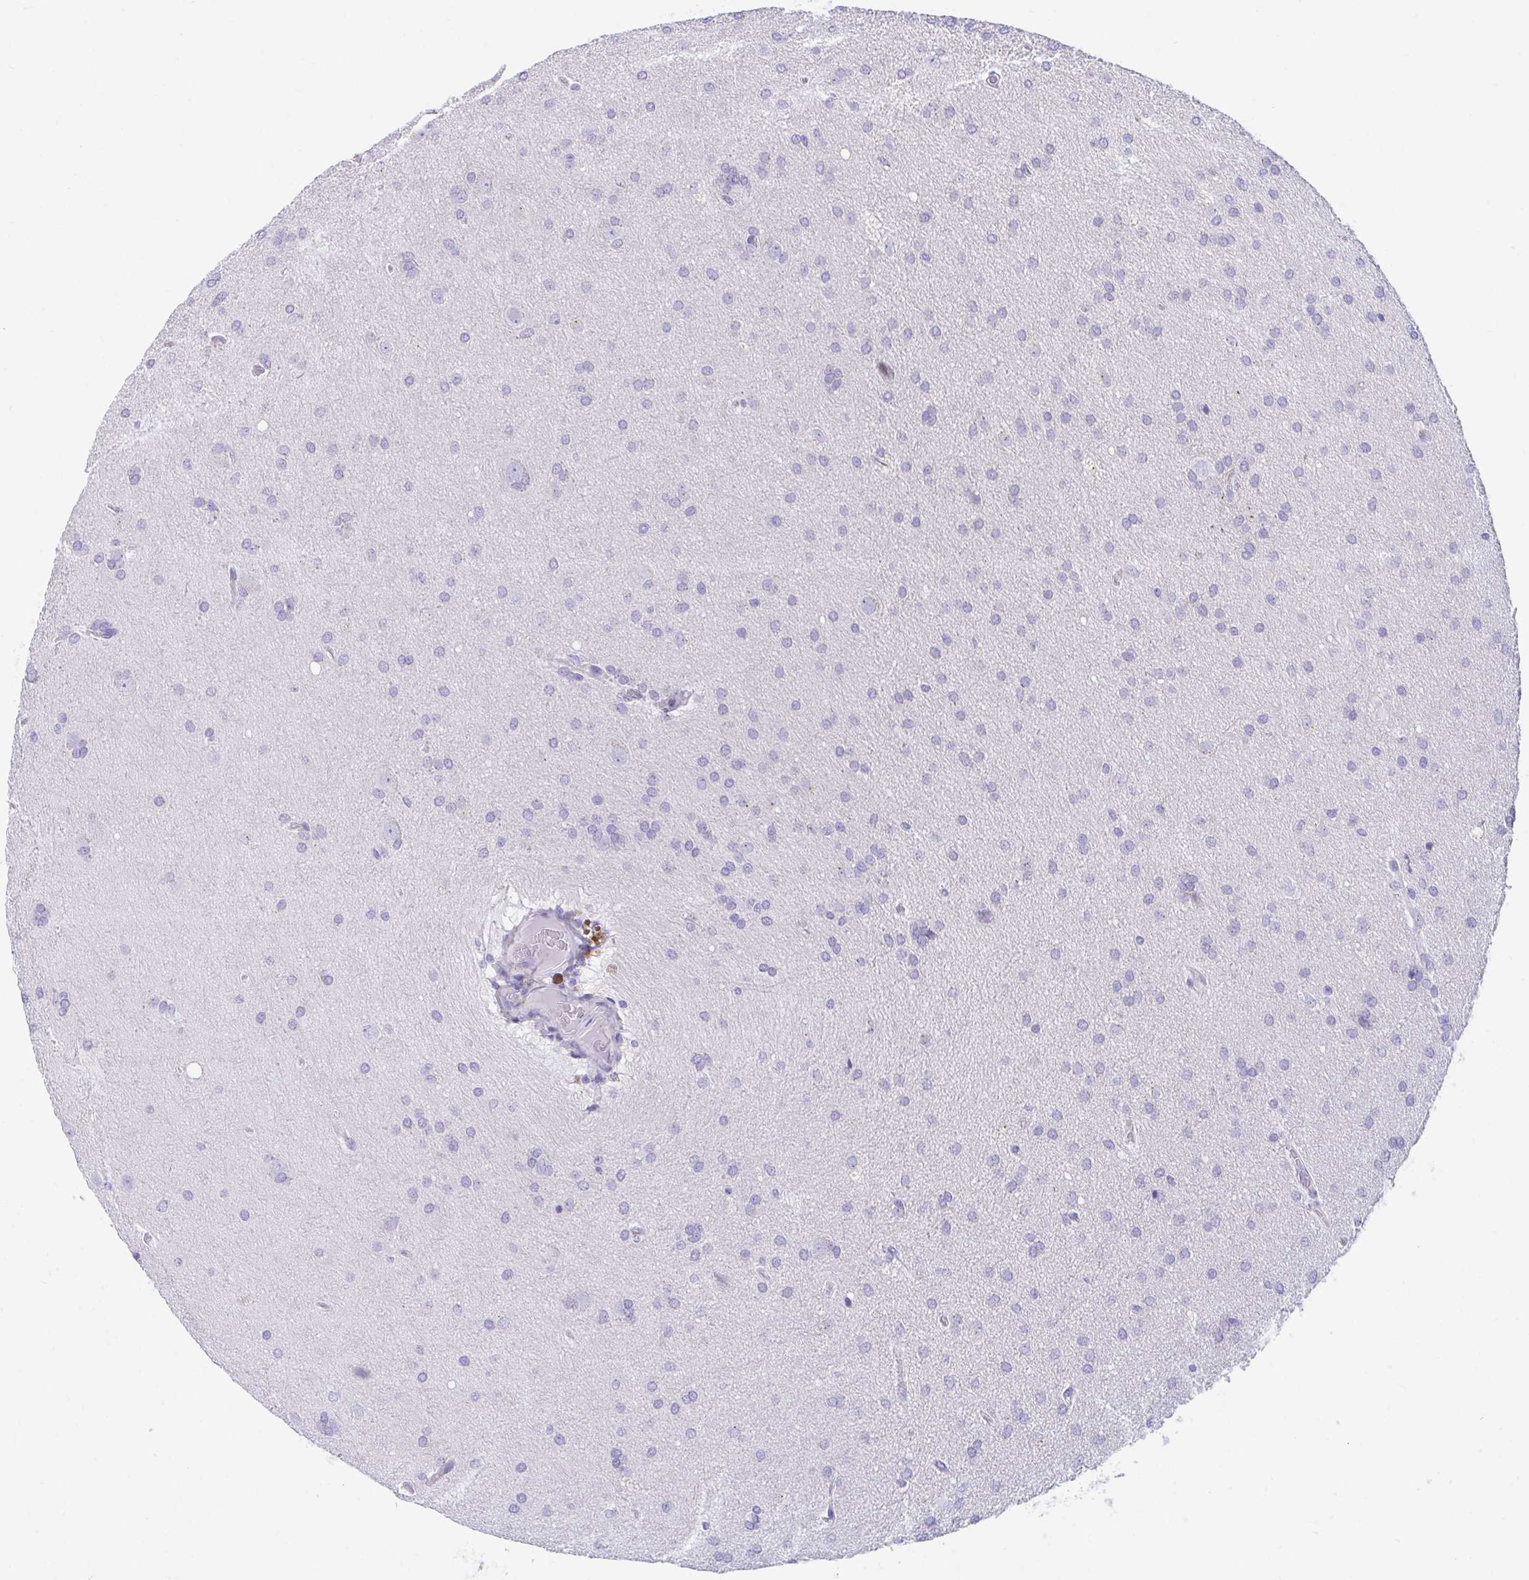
{"staining": {"intensity": "negative", "quantity": "none", "location": "none"}, "tissue": "glioma", "cell_type": "Tumor cells", "image_type": "cancer", "snomed": [{"axis": "morphology", "description": "Glioma, malignant, Low grade"}, {"axis": "topography", "description": "Brain"}], "caption": "DAB immunohistochemical staining of human glioma exhibits no significant expression in tumor cells. The staining is performed using DAB brown chromogen with nuclei counter-stained in using hematoxylin.", "gene": "TTC30B", "patient": {"sex": "female", "age": 54}}